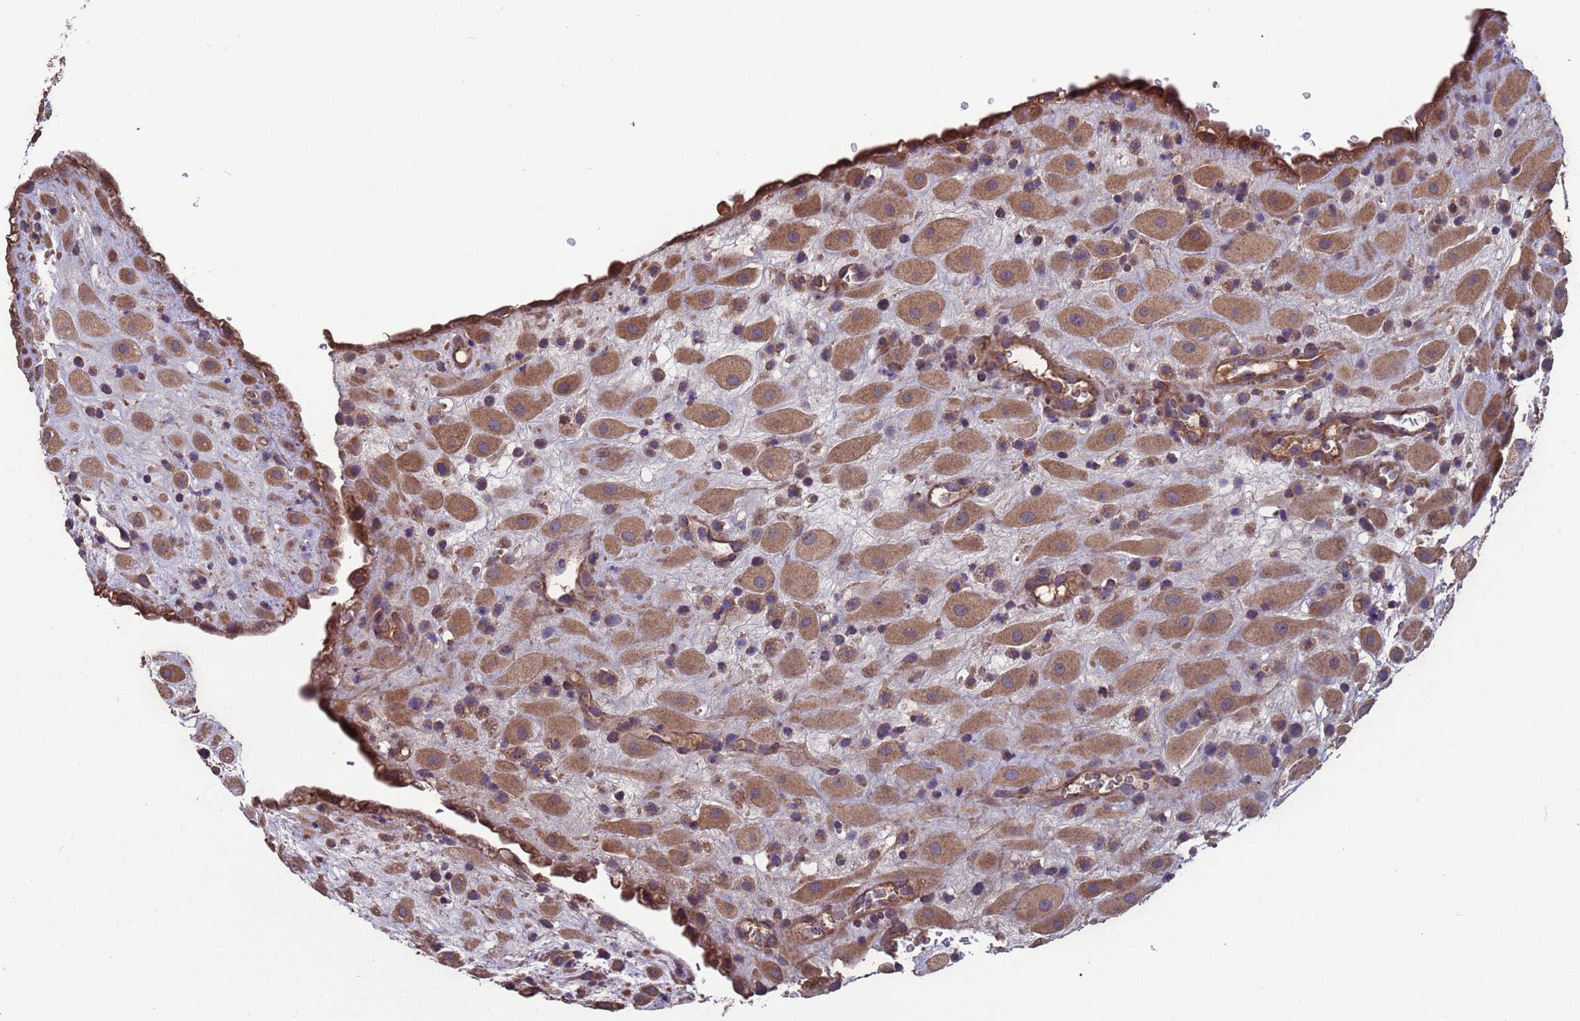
{"staining": {"intensity": "moderate", "quantity": ">75%", "location": "cytoplasmic/membranous"}, "tissue": "placenta", "cell_type": "Decidual cells", "image_type": "normal", "snomed": [{"axis": "morphology", "description": "Normal tissue, NOS"}, {"axis": "topography", "description": "Placenta"}], "caption": "Protein expression analysis of normal human placenta reveals moderate cytoplasmic/membranous expression in approximately >75% of decidual cells. (DAB IHC, brown staining for protein, blue staining for nuclei).", "gene": "EEF1AKMT1", "patient": {"sex": "female", "age": 35}}